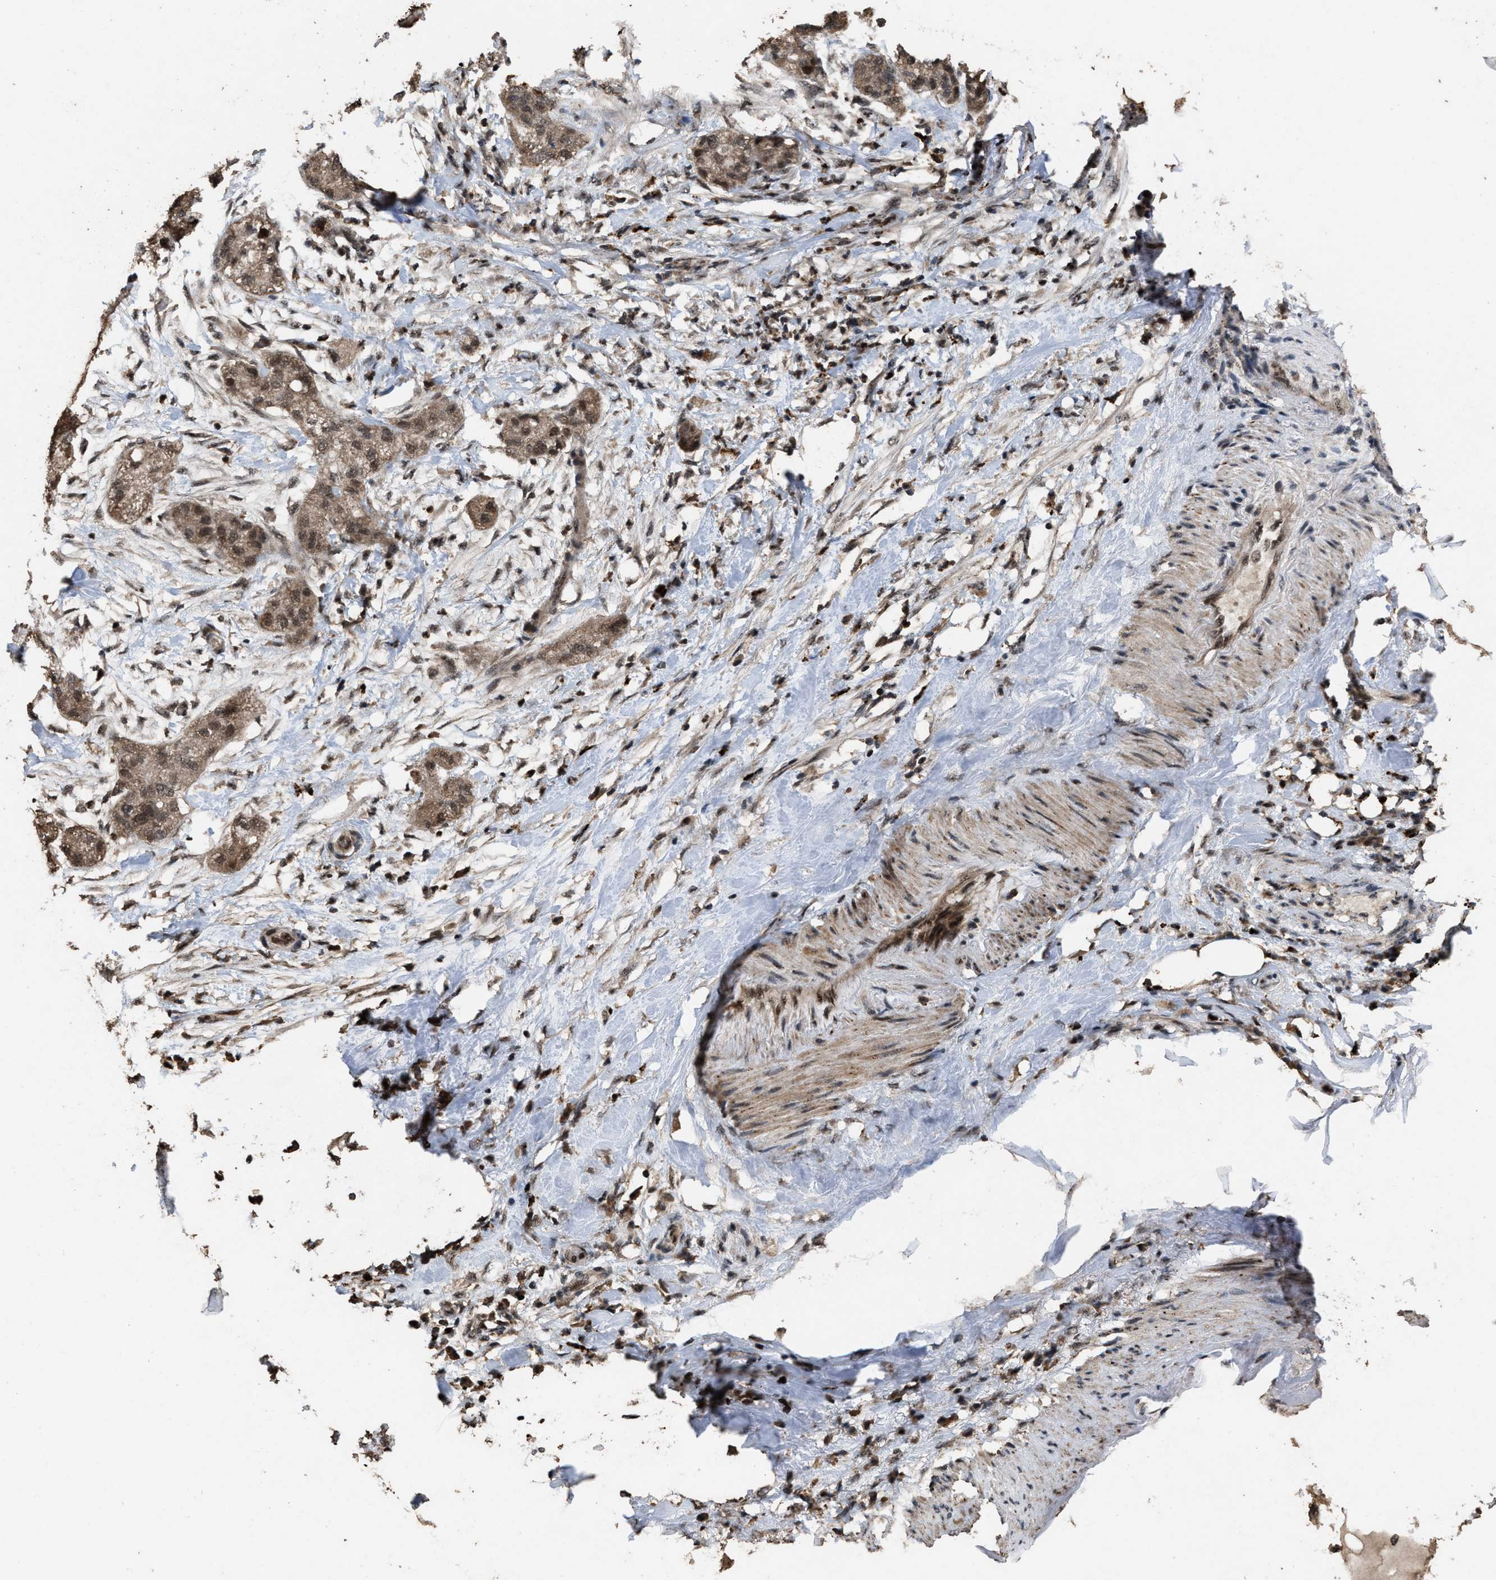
{"staining": {"intensity": "moderate", "quantity": ">75%", "location": "cytoplasmic/membranous,nuclear"}, "tissue": "pancreatic cancer", "cell_type": "Tumor cells", "image_type": "cancer", "snomed": [{"axis": "morphology", "description": "Adenocarcinoma, NOS"}, {"axis": "topography", "description": "Pancreas"}], "caption": "Pancreatic cancer tissue reveals moderate cytoplasmic/membranous and nuclear positivity in about >75% of tumor cells, visualized by immunohistochemistry. Ihc stains the protein of interest in brown and the nuclei are stained blue.", "gene": "HAUS6", "patient": {"sex": "female", "age": 78}}